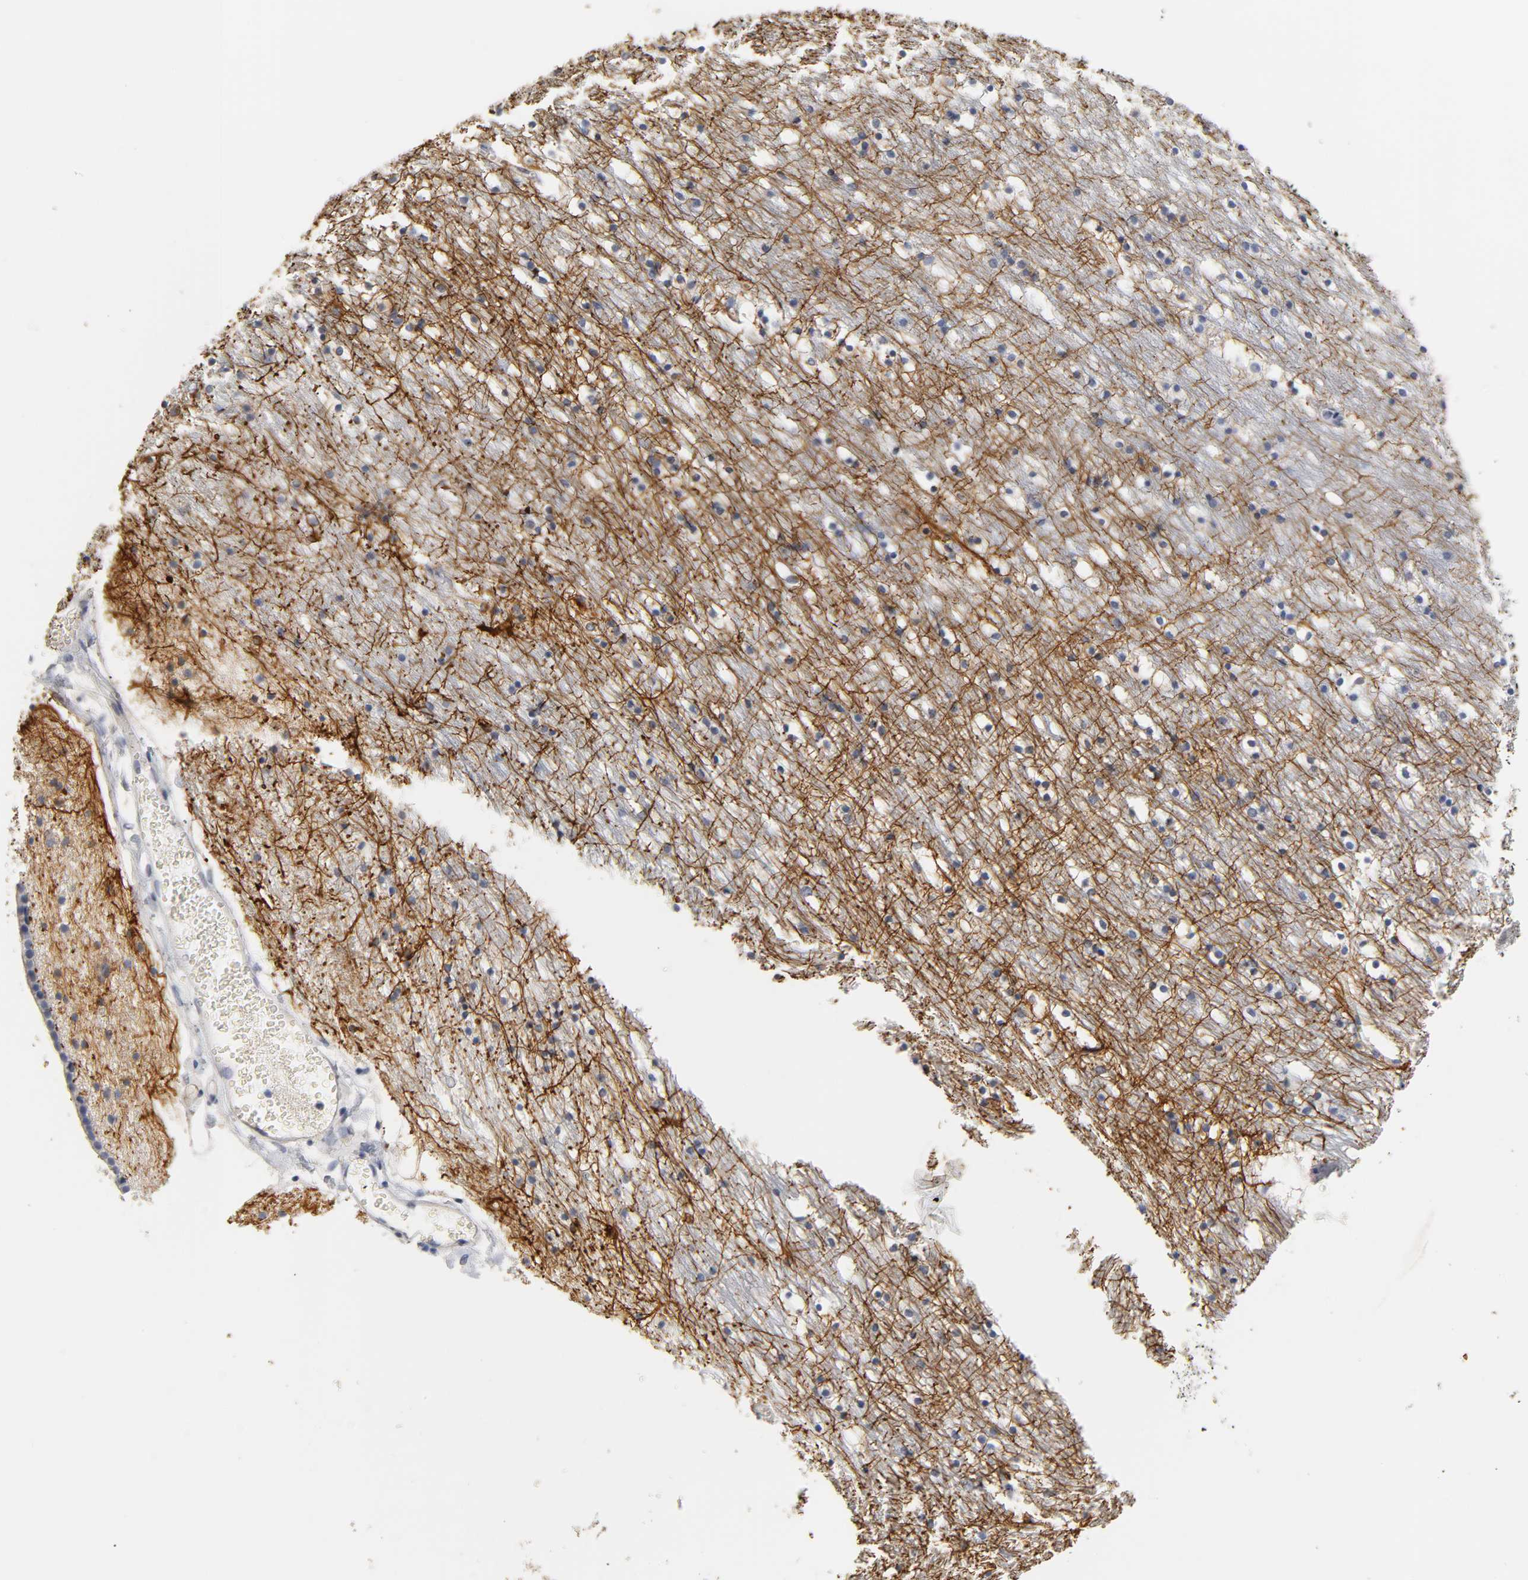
{"staining": {"intensity": "strong", "quantity": "25%-75%", "location": "cytoplasmic/membranous"}, "tissue": "caudate", "cell_type": "Glial cells", "image_type": "normal", "snomed": [{"axis": "morphology", "description": "Normal tissue, NOS"}, {"axis": "topography", "description": "Lateral ventricle wall"}], "caption": "Protein expression analysis of unremarkable caudate exhibits strong cytoplasmic/membranous expression in approximately 25%-75% of glial cells.", "gene": "OVOL1", "patient": {"sex": "male", "age": 45}}